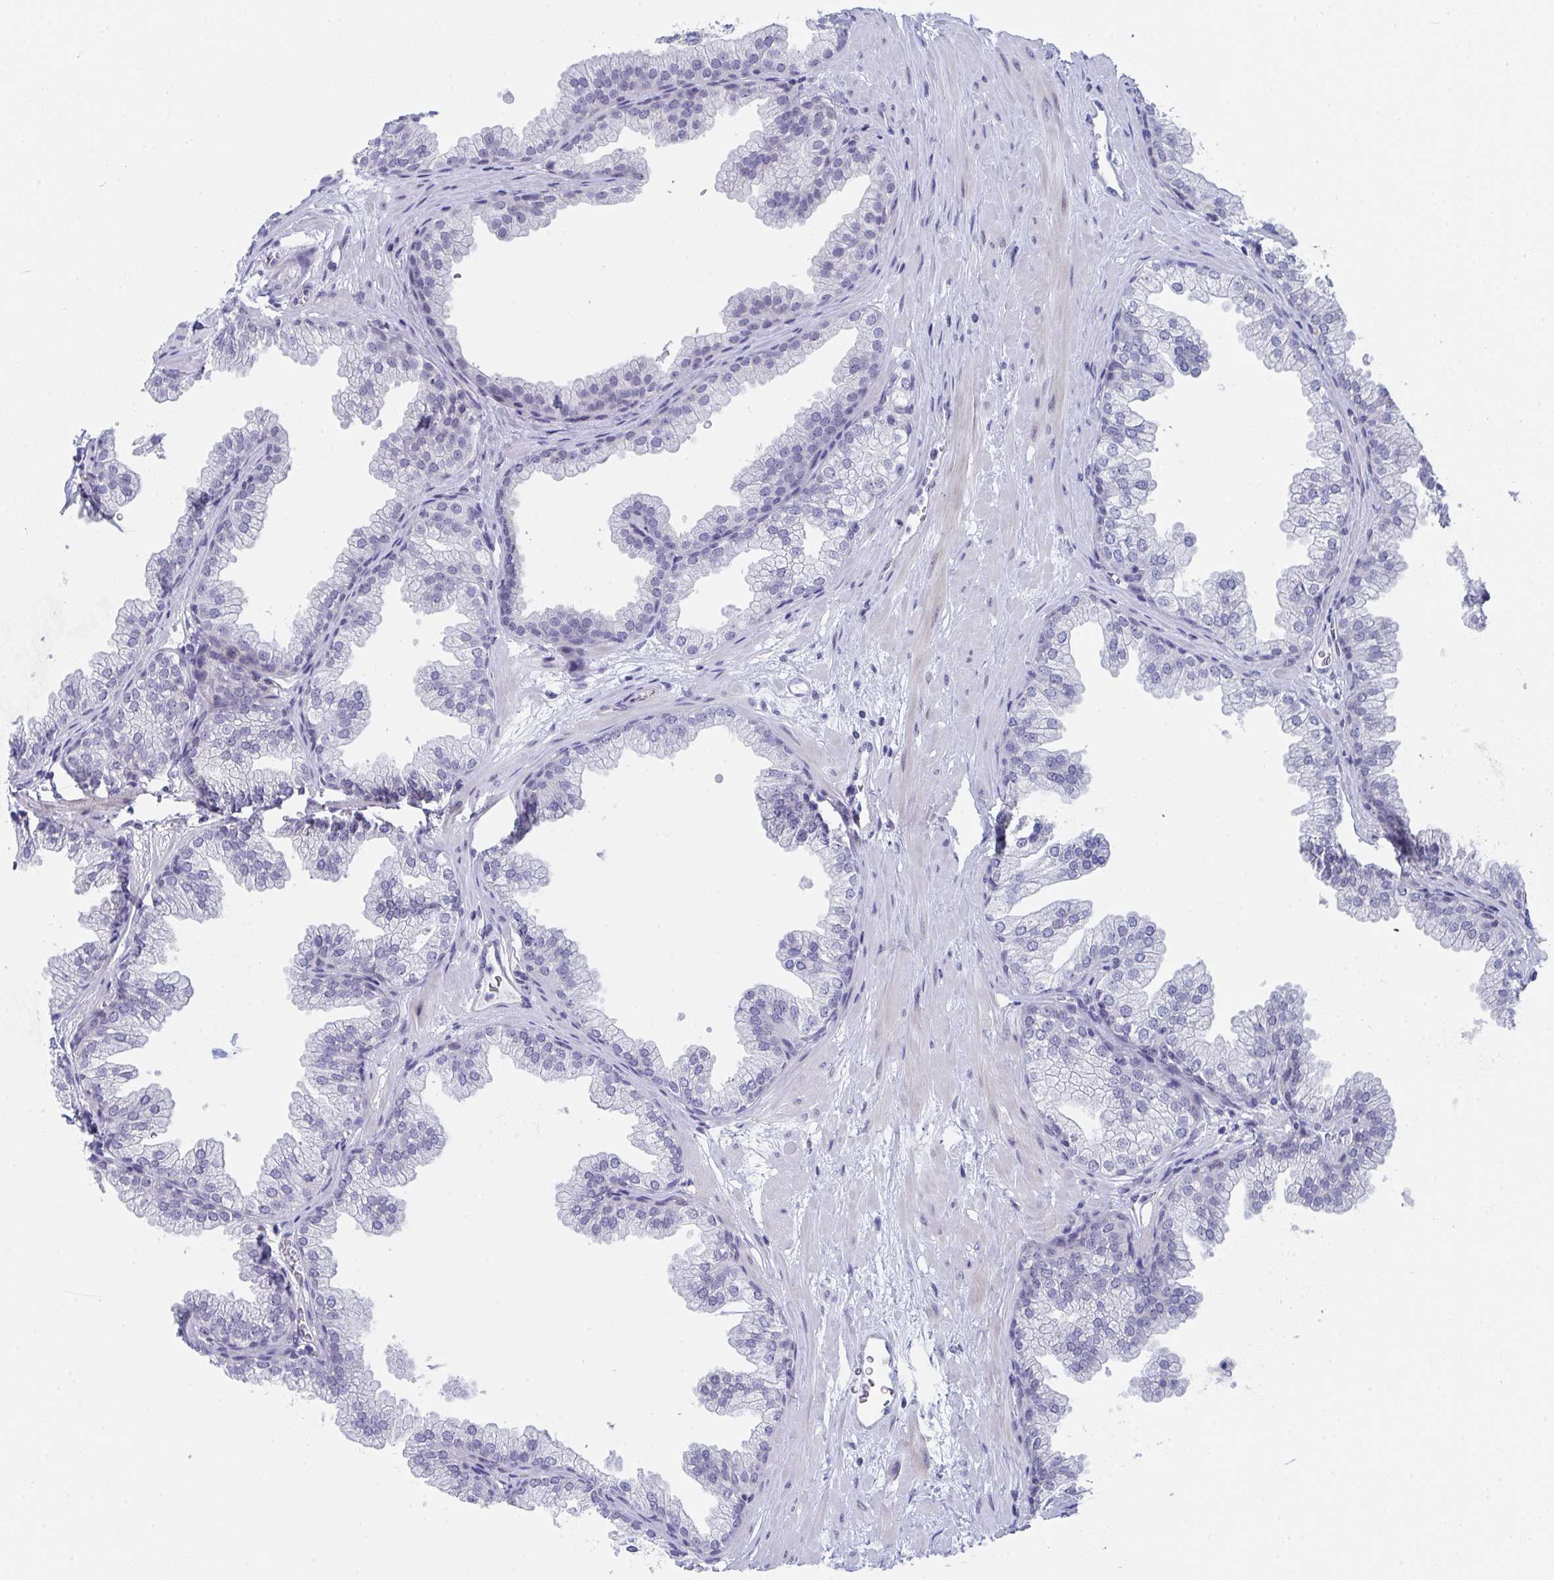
{"staining": {"intensity": "negative", "quantity": "none", "location": "none"}, "tissue": "prostate", "cell_type": "Glandular cells", "image_type": "normal", "snomed": [{"axis": "morphology", "description": "Normal tissue, NOS"}, {"axis": "topography", "description": "Prostate"}], "caption": "A photomicrograph of prostate stained for a protein exhibits no brown staining in glandular cells.", "gene": "DAOA", "patient": {"sex": "male", "age": 37}}